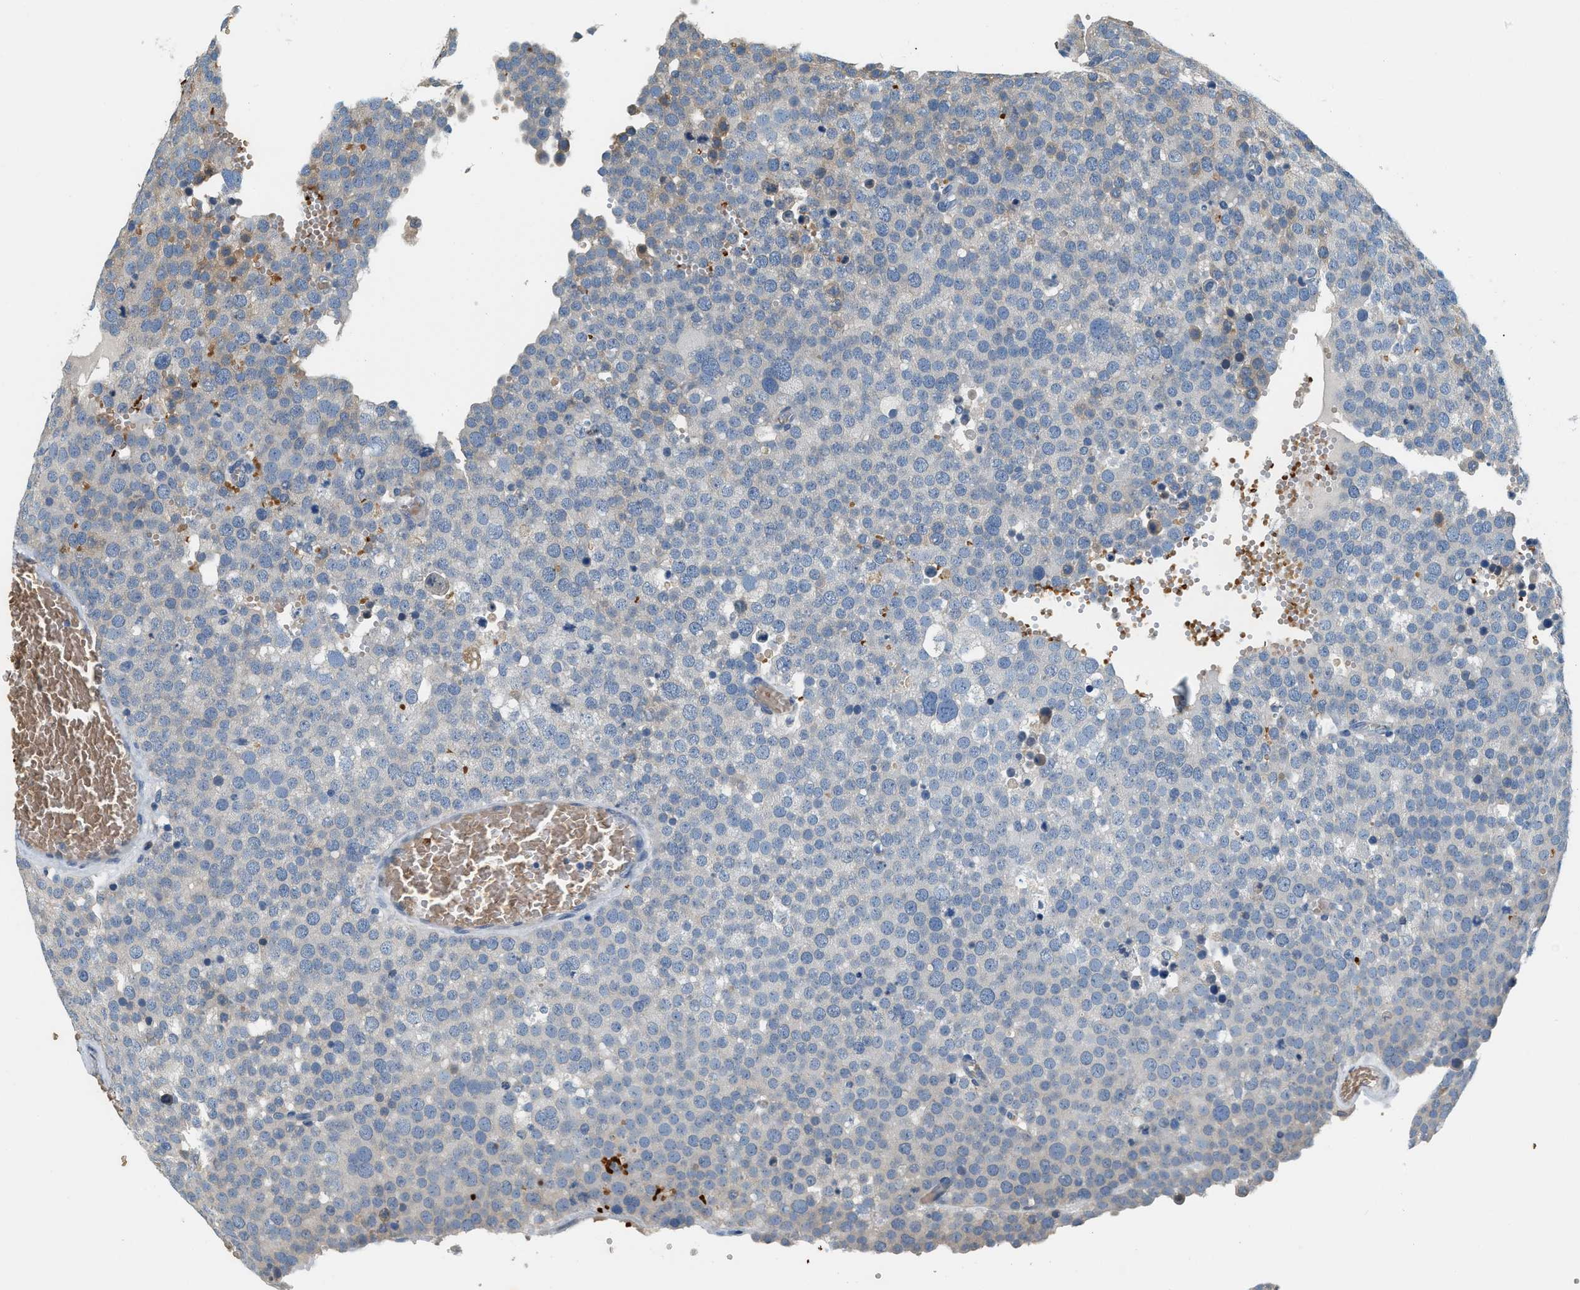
{"staining": {"intensity": "negative", "quantity": "none", "location": "none"}, "tissue": "testis cancer", "cell_type": "Tumor cells", "image_type": "cancer", "snomed": [{"axis": "morphology", "description": "Normal tissue, NOS"}, {"axis": "morphology", "description": "Seminoma, NOS"}, {"axis": "topography", "description": "Testis"}], "caption": "A photomicrograph of testis cancer stained for a protein demonstrates no brown staining in tumor cells. (DAB (3,3'-diaminobenzidine) immunohistochemistry, high magnification).", "gene": "CYTH2", "patient": {"sex": "male", "age": 71}}